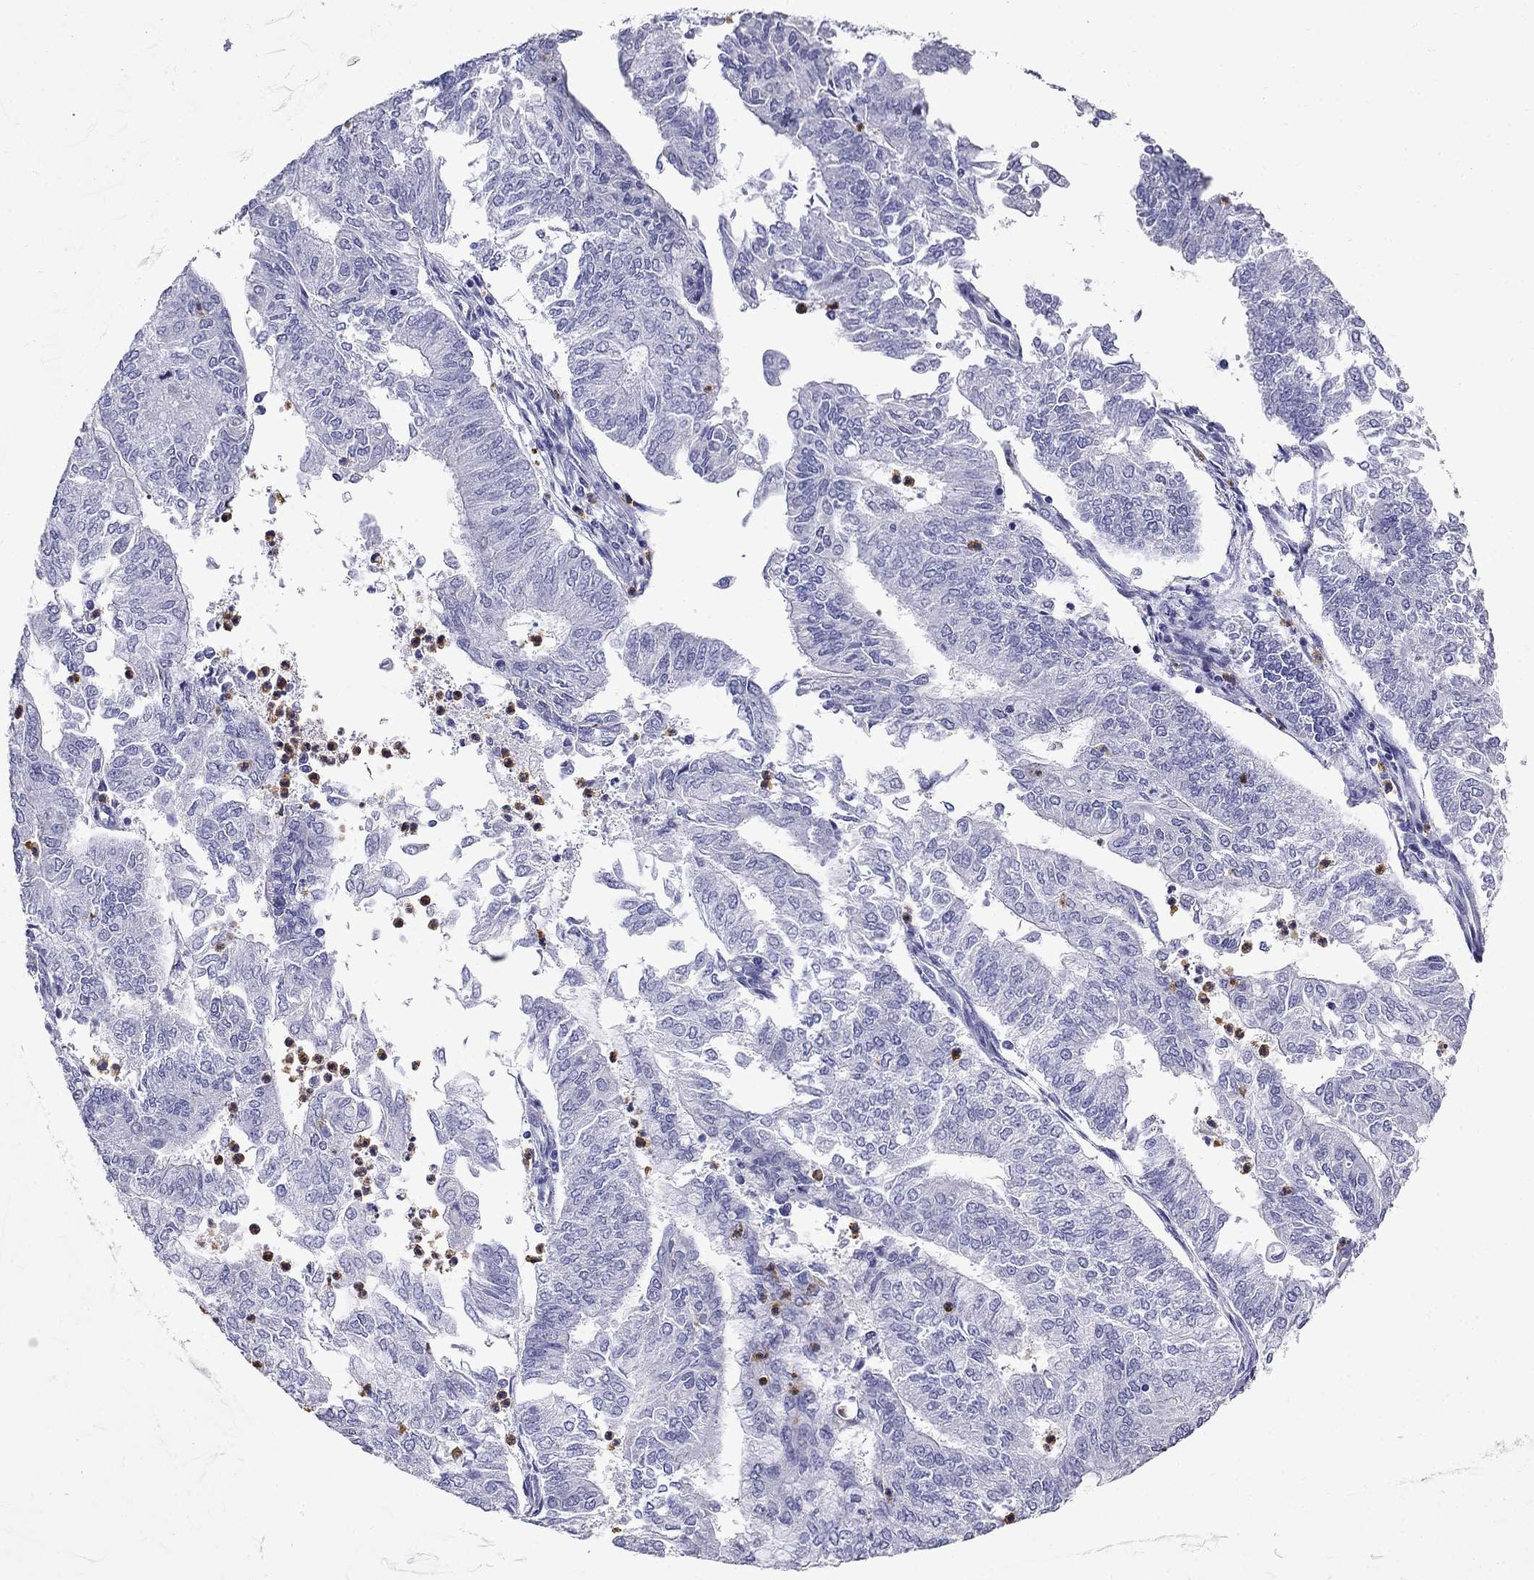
{"staining": {"intensity": "negative", "quantity": "none", "location": "none"}, "tissue": "endometrial cancer", "cell_type": "Tumor cells", "image_type": "cancer", "snomed": [{"axis": "morphology", "description": "Adenocarcinoma, NOS"}, {"axis": "topography", "description": "Endometrium"}], "caption": "Immunohistochemistry (IHC) histopathology image of neoplastic tissue: endometrial adenocarcinoma stained with DAB displays no significant protein expression in tumor cells.", "gene": "PPP1R36", "patient": {"sex": "female", "age": 59}}